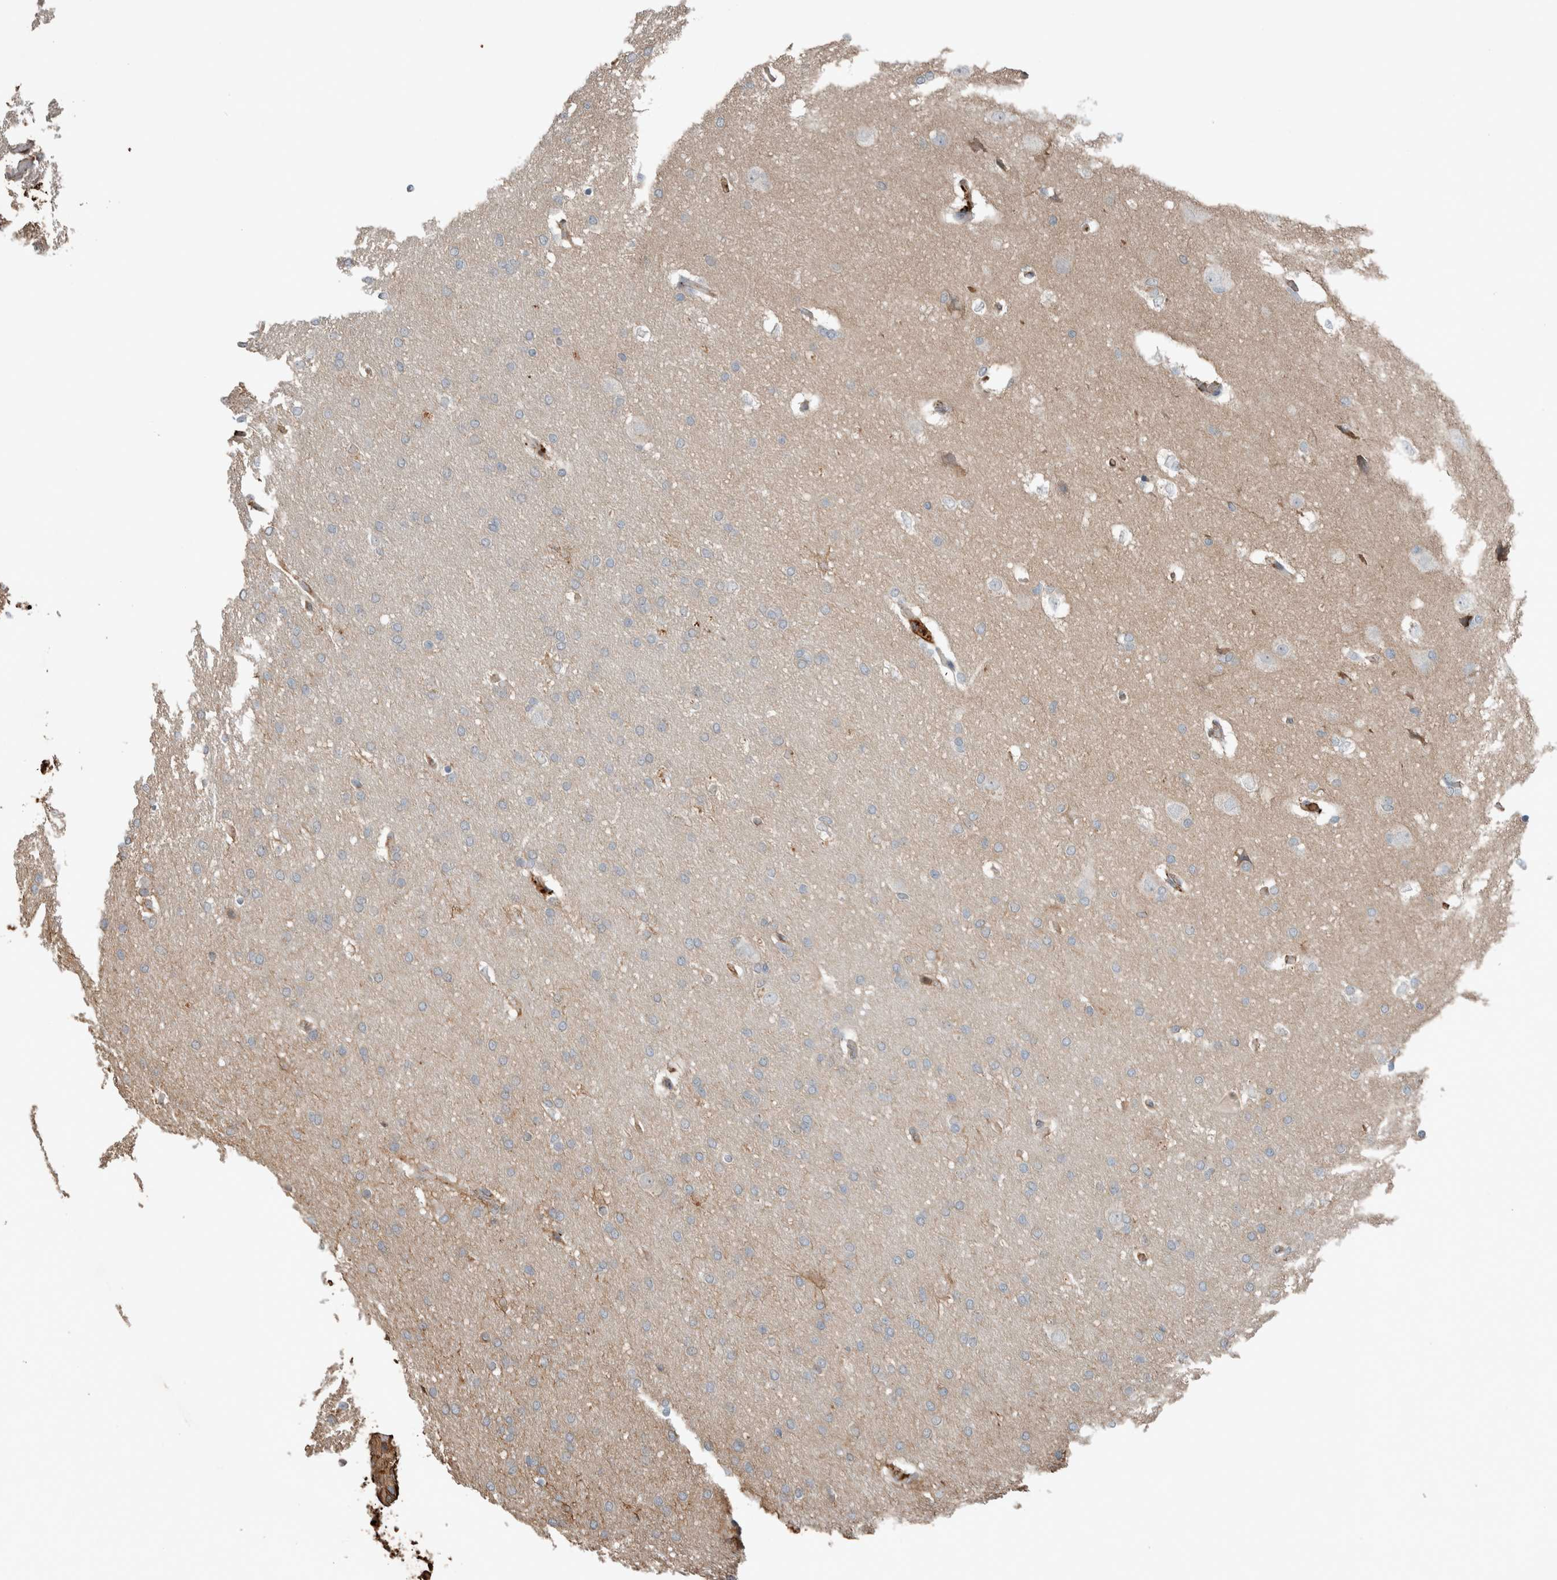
{"staining": {"intensity": "negative", "quantity": "none", "location": "none"}, "tissue": "glioma", "cell_type": "Tumor cells", "image_type": "cancer", "snomed": [{"axis": "morphology", "description": "Glioma, malignant, Low grade"}, {"axis": "topography", "description": "Brain"}], "caption": "Image shows no protein positivity in tumor cells of glioma tissue.", "gene": "USP34", "patient": {"sex": "female", "age": 37}}